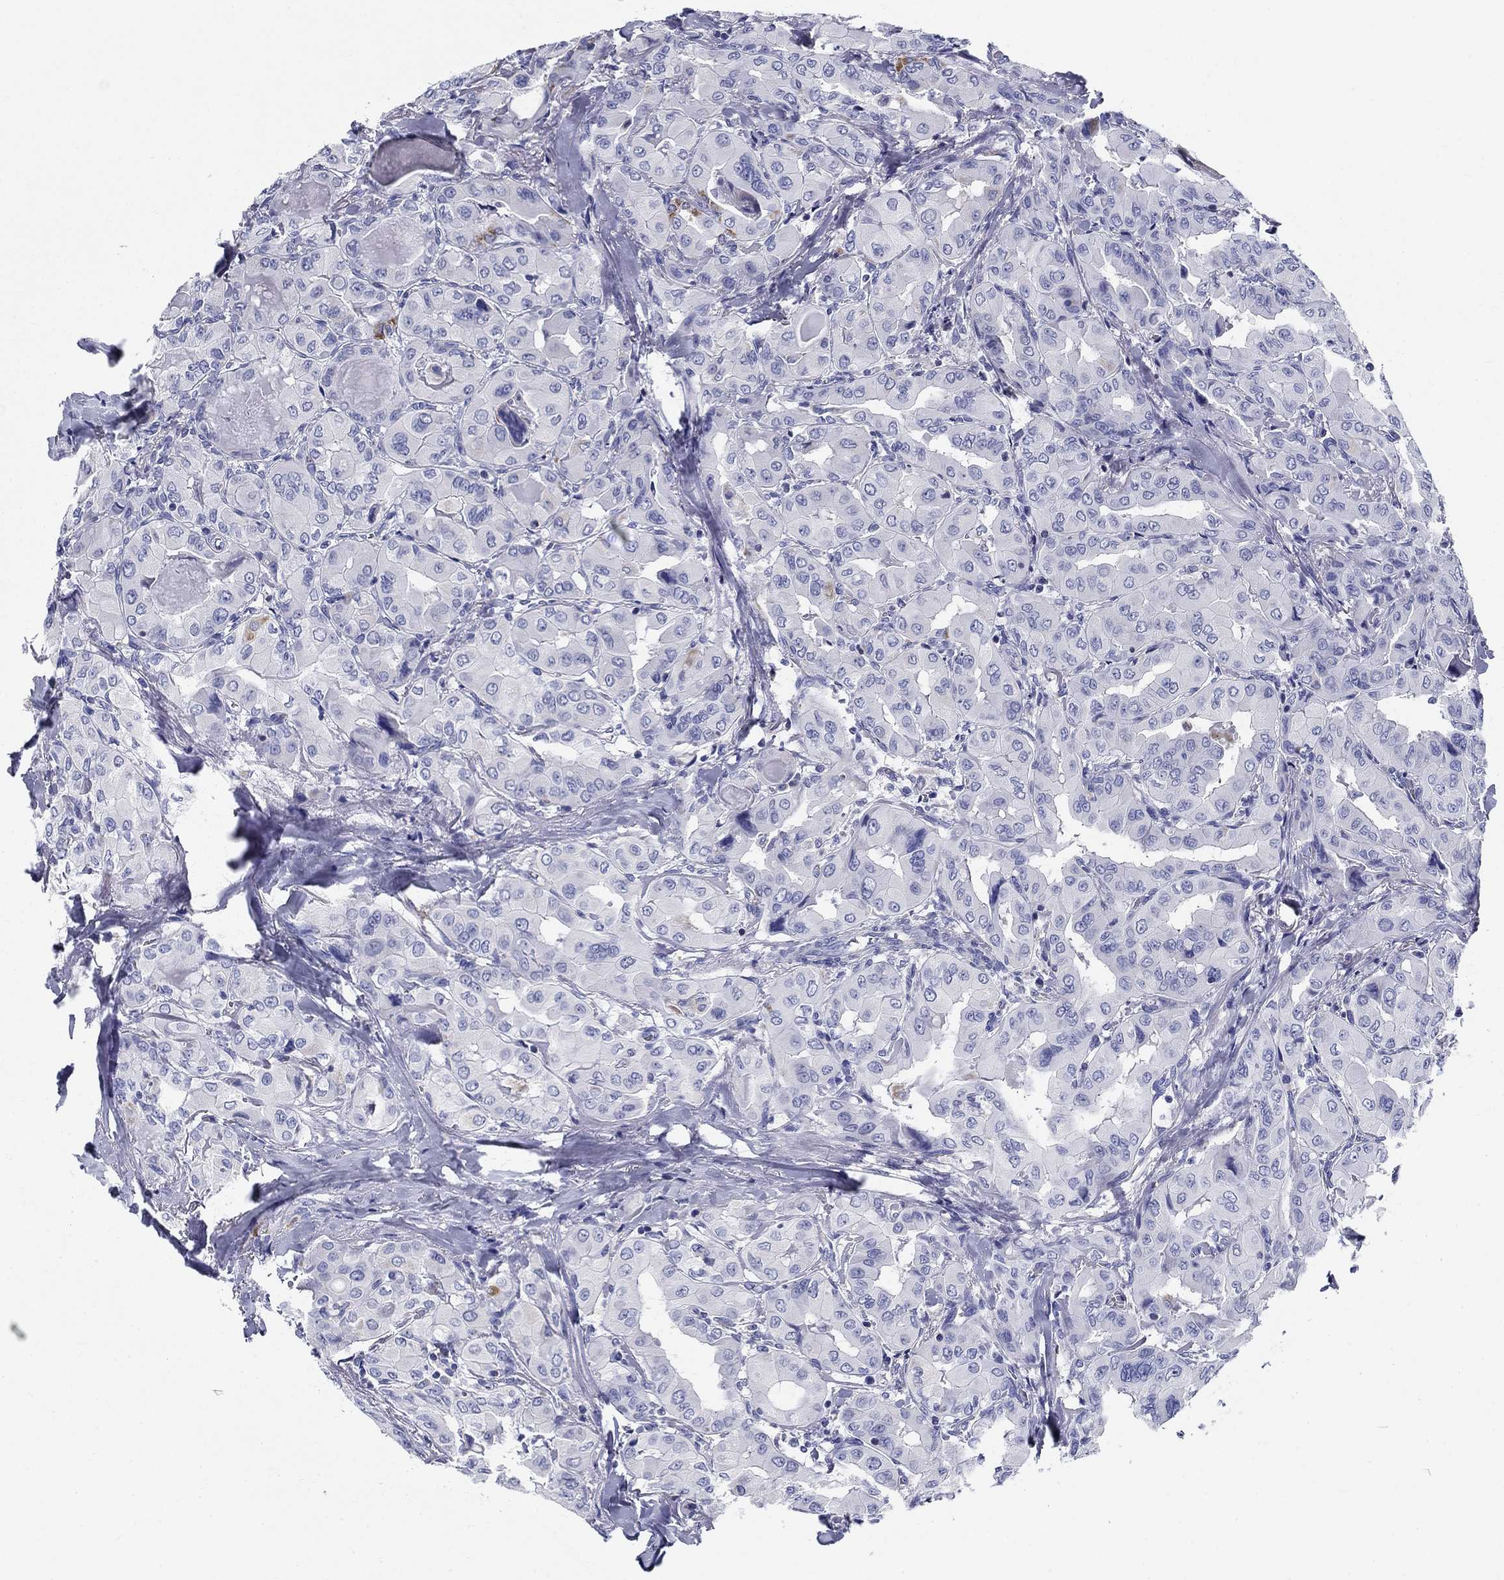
{"staining": {"intensity": "negative", "quantity": "none", "location": "none"}, "tissue": "thyroid cancer", "cell_type": "Tumor cells", "image_type": "cancer", "snomed": [{"axis": "morphology", "description": "Normal tissue, NOS"}, {"axis": "morphology", "description": "Papillary adenocarcinoma, NOS"}, {"axis": "topography", "description": "Thyroid gland"}], "caption": "A high-resolution image shows immunohistochemistry staining of thyroid cancer, which demonstrates no significant positivity in tumor cells.", "gene": "UPB1", "patient": {"sex": "female", "age": 66}}